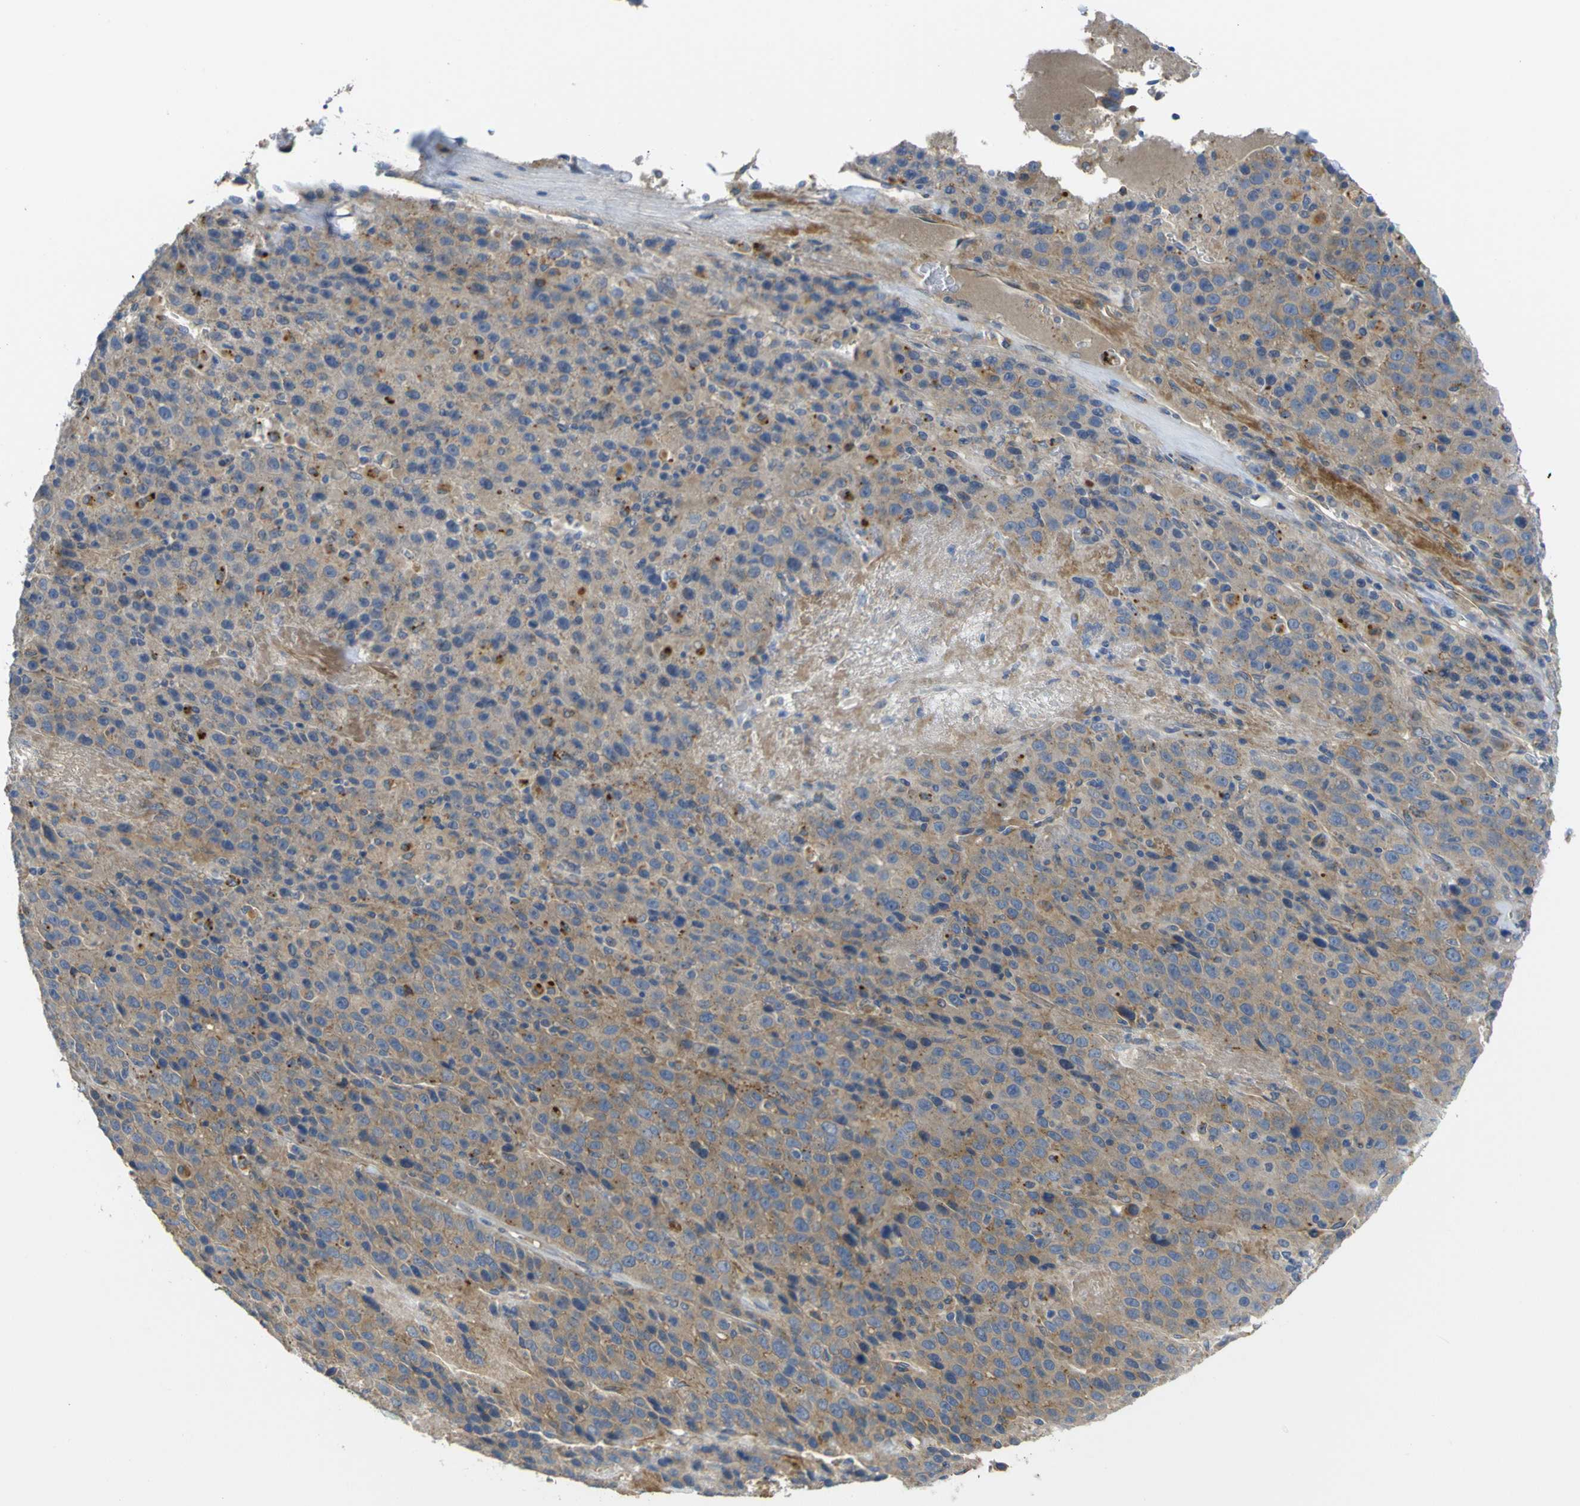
{"staining": {"intensity": "moderate", "quantity": ">75%", "location": "cytoplasmic/membranous"}, "tissue": "liver cancer", "cell_type": "Tumor cells", "image_type": "cancer", "snomed": [{"axis": "morphology", "description": "Carcinoma, Hepatocellular, NOS"}, {"axis": "topography", "description": "Liver"}], "caption": "There is medium levels of moderate cytoplasmic/membranous expression in tumor cells of liver cancer (hepatocellular carcinoma), as demonstrated by immunohistochemical staining (brown color).", "gene": "SYPL1", "patient": {"sex": "female", "age": 53}}